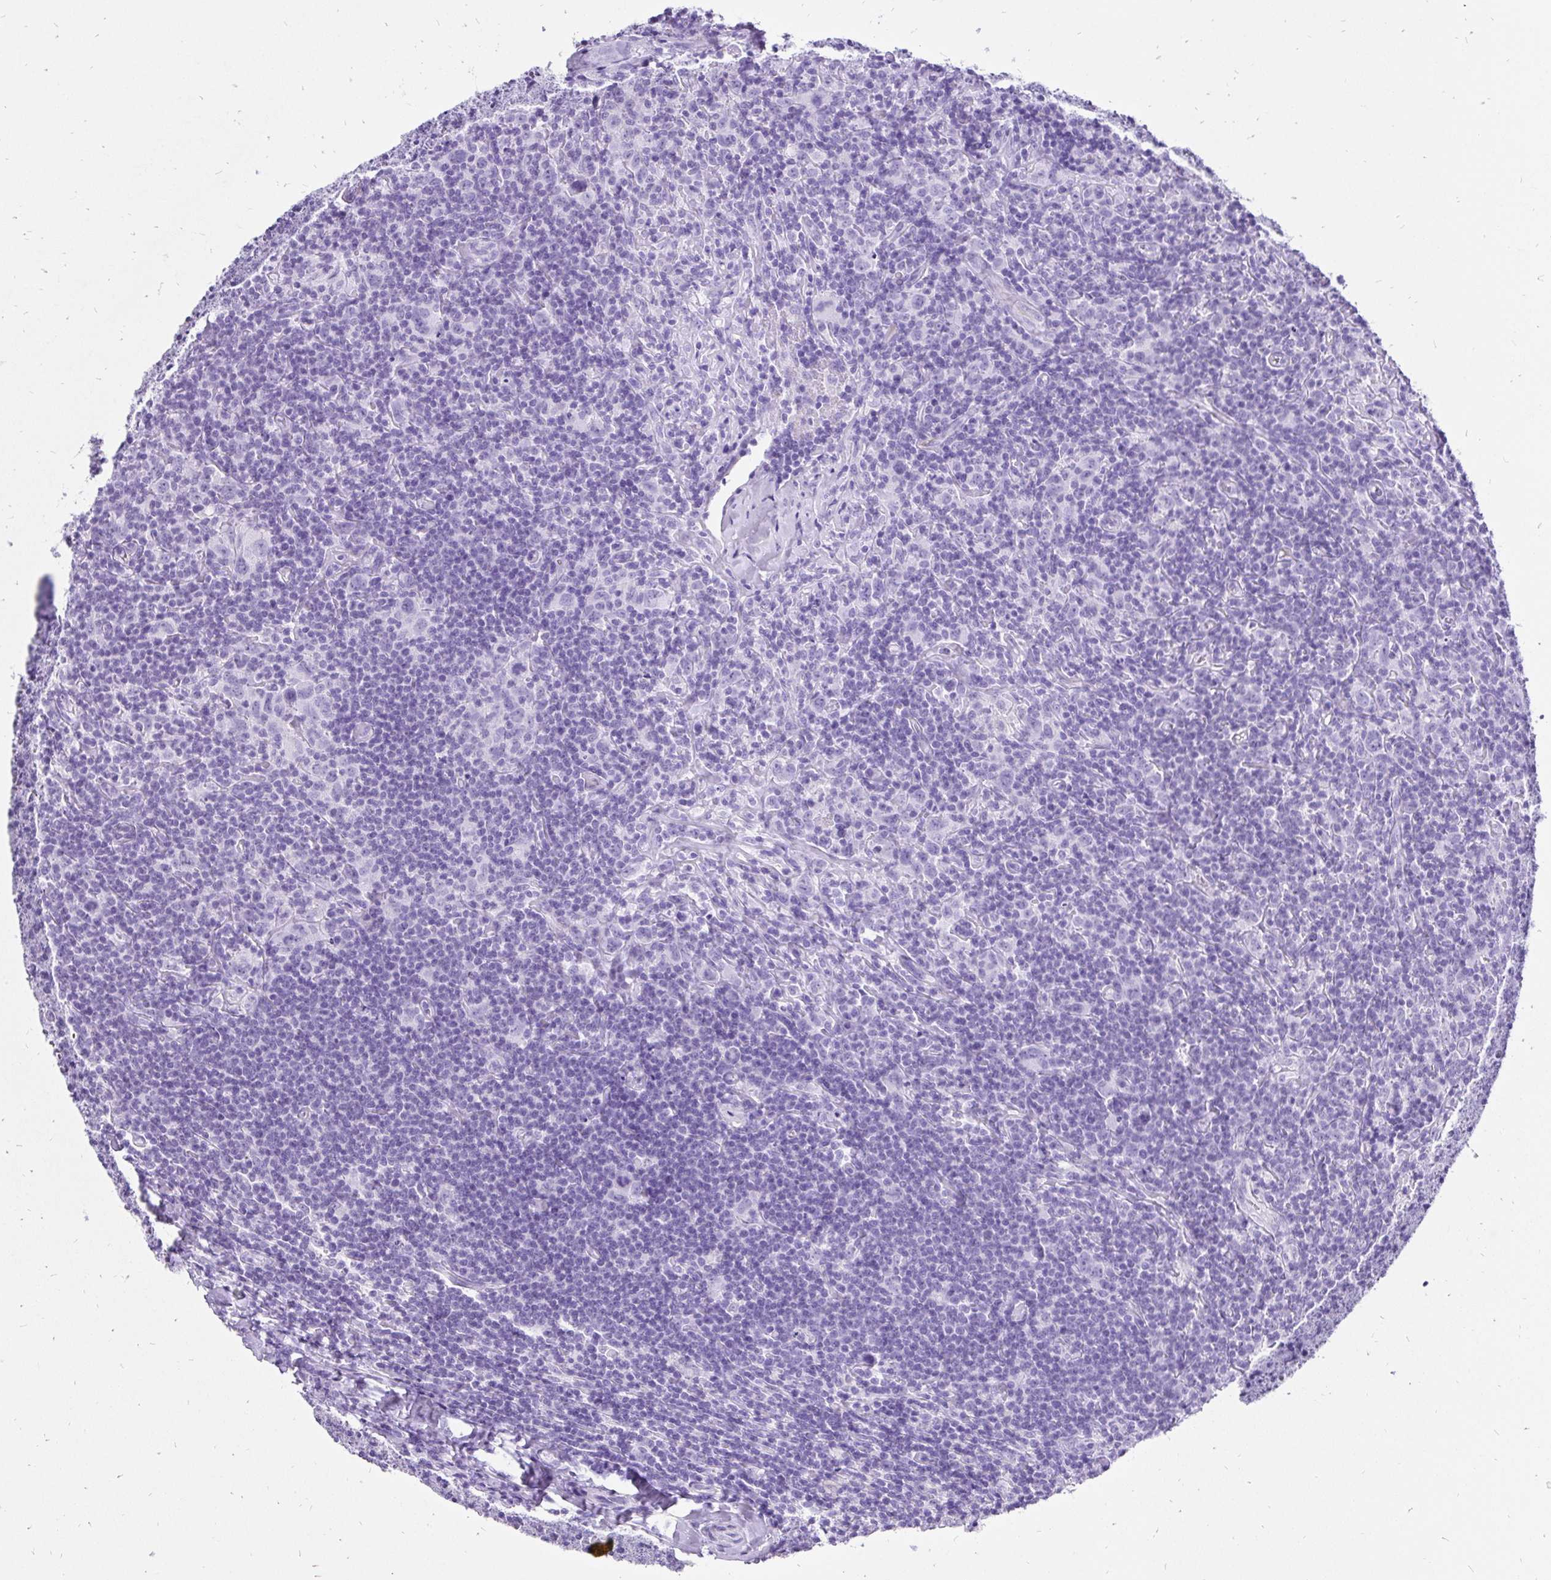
{"staining": {"intensity": "negative", "quantity": "none", "location": "none"}, "tissue": "lymphoma", "cell_type": "Tumor cells", "image_type": "cancer", "snomed": [{"axis": "morphology", "description": "Hodgkin's disease, NOS"}, {"axis": "topography", "description": "Lymph node"}], "caption": "There is no significant staining in tumor cells of Hodgkin's disease.", "gene": "KRT13", "patient": {"sex": "female", "age": 18}}